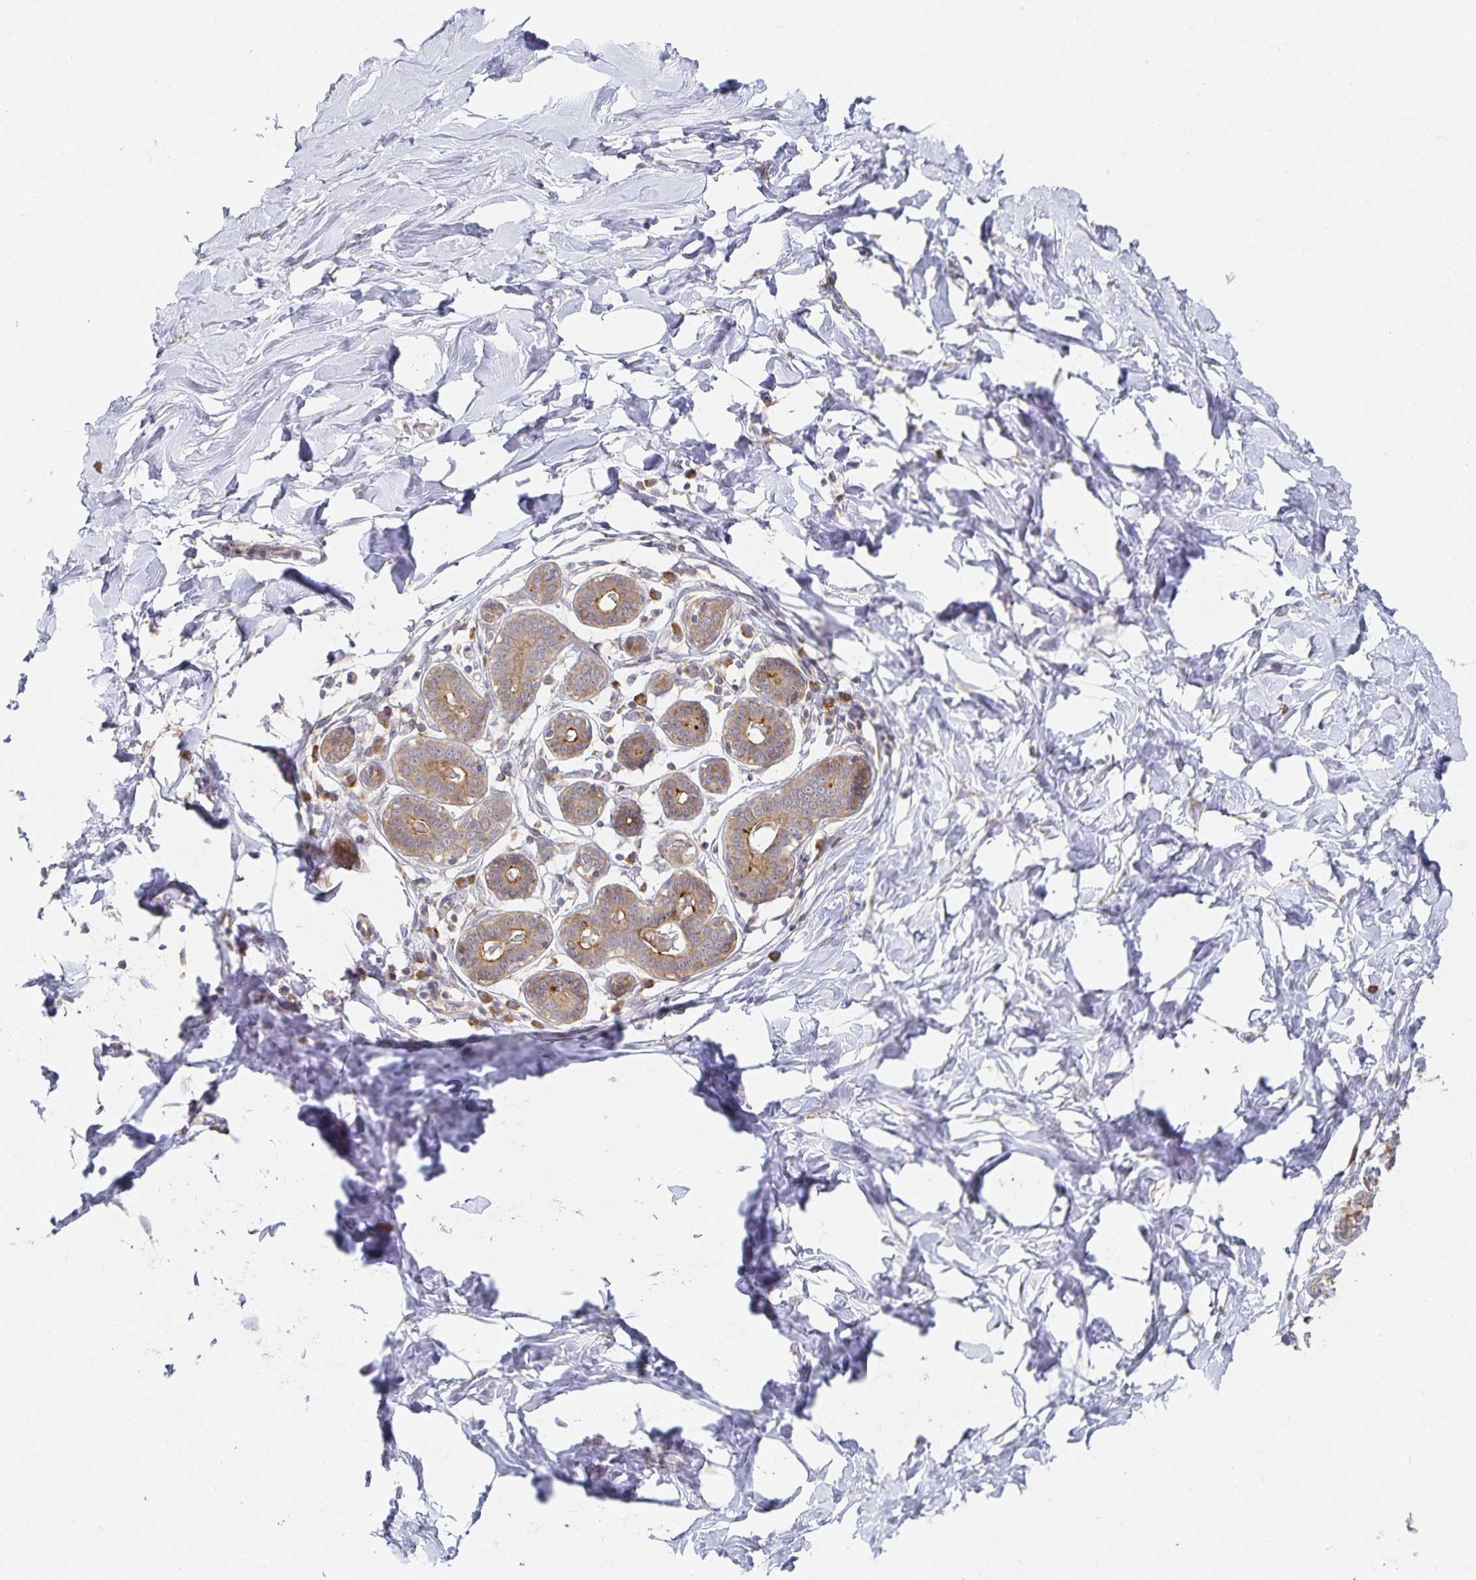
{"staining": {"intensity": "negative", "quantity": "none", "location": "none"}, "tissue": "breast", "cell_type": "Adipocytes", "image_type": "normal", "snomed": [{"axis": "morphology", "description": "Normal tissue, NOS"}, {"axis": "topography", "description": "Breast"}], "caption": "DAB immunohistochemical staining of normal breast shows no significant positivity in adipocytes. The staining was performed using DAB (3,3'-diaminobenzidine) to visualize the protein expression in brown, while the nuclei were stained in blue with hematoxylin (Magnification: 20x).", "gene": "NOMO1", "patient": {"sex": "female", "age": 27}}